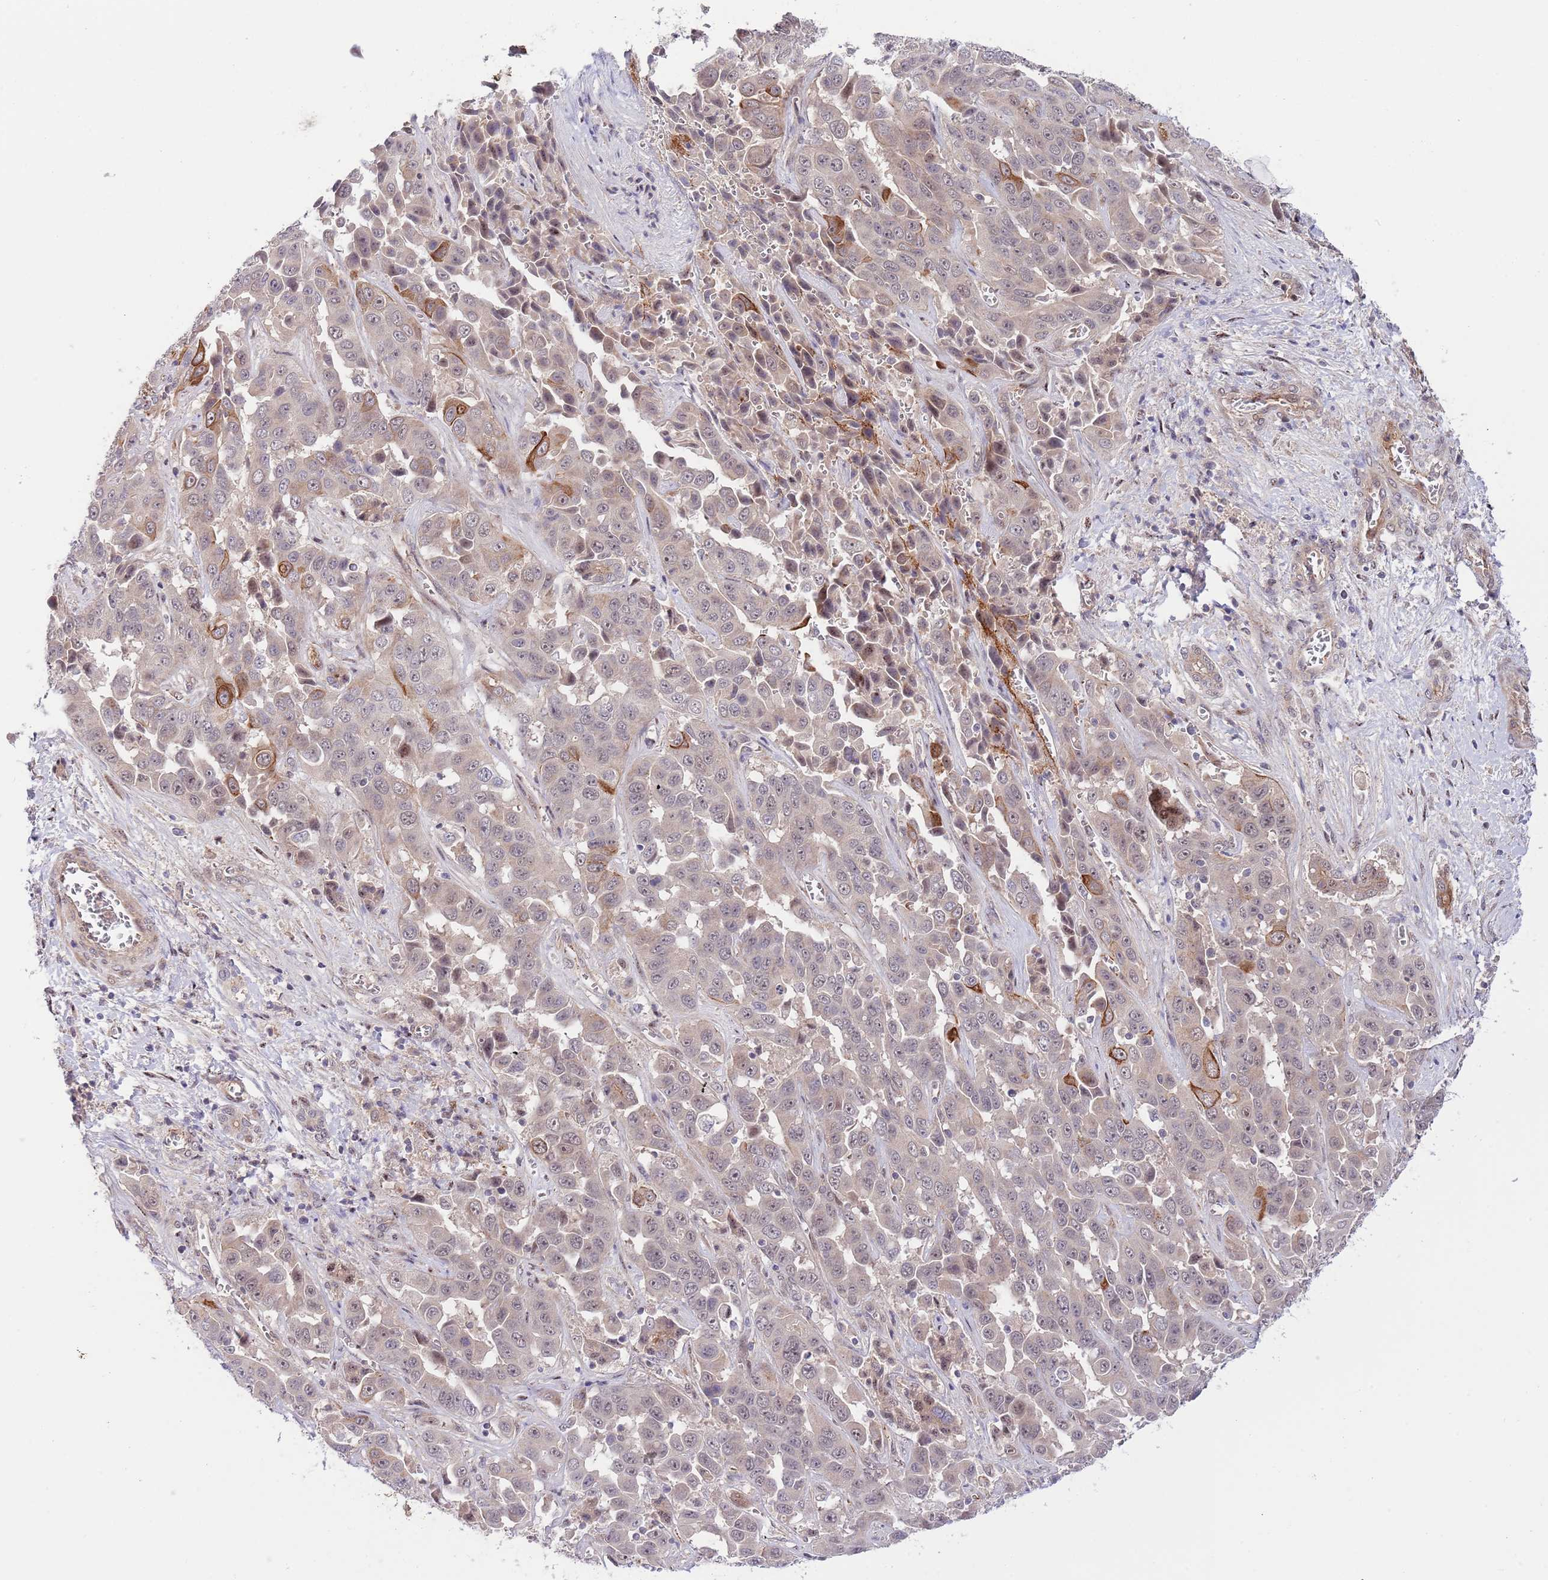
{"staining": {"intensity": "moderate", "quantity": "<25%", "location": "cytoplasmic/membranous,nuclear"}, "tissue": "liver cancer", "cell_type": "Tumor cells", "image_type": "cancer", "snomed": [{"axis": "morphology", "description": "Cholangiocarcinoma"}, {"axis": "topography", "description": "Liver"}], "caption": "A micrograph showing moderate cytoplasmic/membranous and nuclear expression in about <25% of tumor cells in cholangiocarcinoma (liver), as visualized by brown immunohistochemical staining.", "gene": "PRR16", "patient": {"sex": "female", "age": 52}}